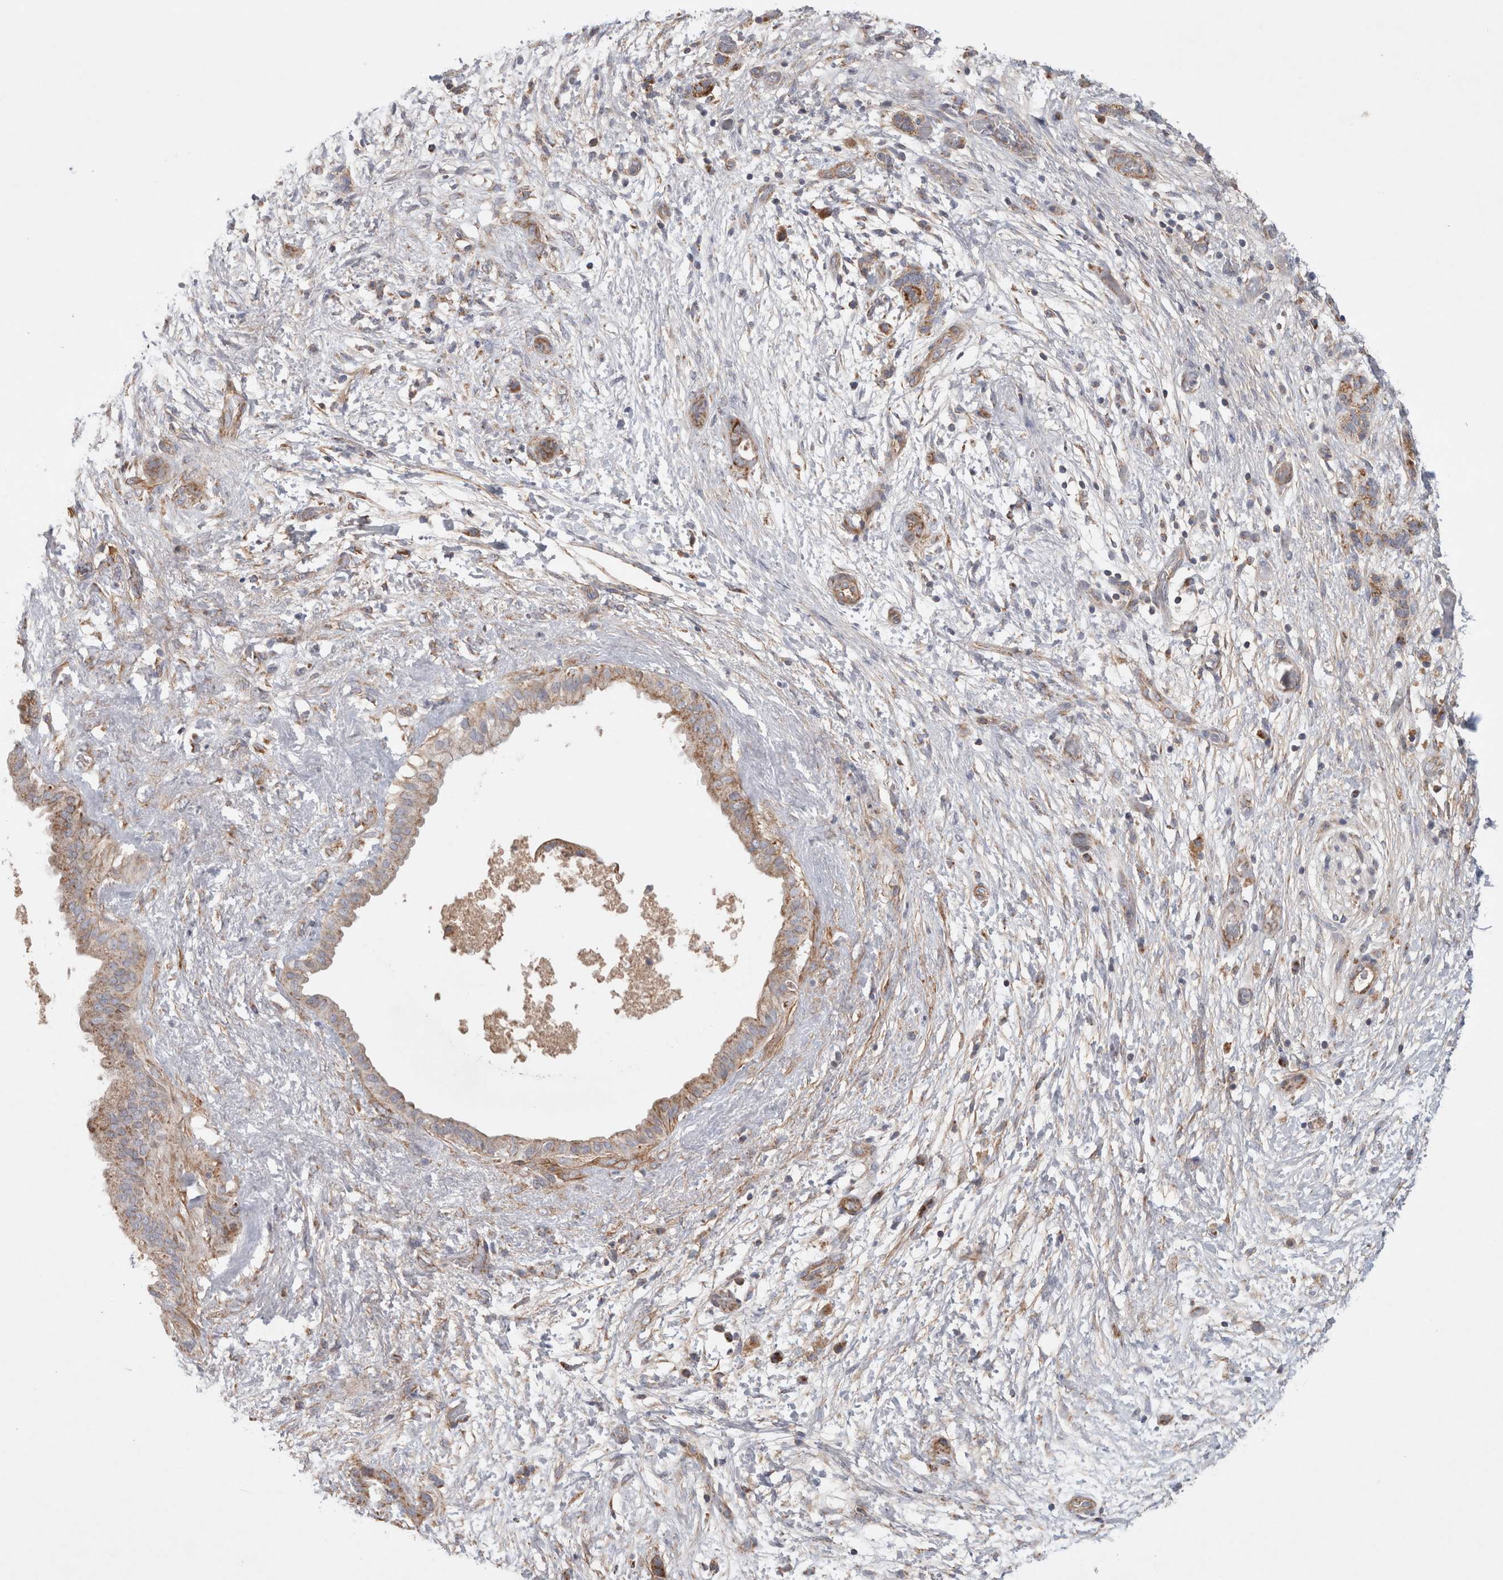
{"staining": {"intensity": "moderate", "quantity": "25%-75%", "location": "cytoplasmic/membranous"}, "tissue": "pancreatic cancer", "cell_type": "Tumor cells", "image_type": "cancer", "snomed": [{"axis": "morphology", "description": "Adenocarcinoma, NOS"}, {"axis": "topography", "description": "Pancreas"}], "caption": "Pancreatic cancer tissue demonstrates moderate cytoplasmic/membranous positivity in approximately 25%-75% of tumor cells, visualized by immunohistochemistry. Nuclei are stained in blue.", "gene": "MRPS28", "patient": {"sex": "female", "age": 78}}